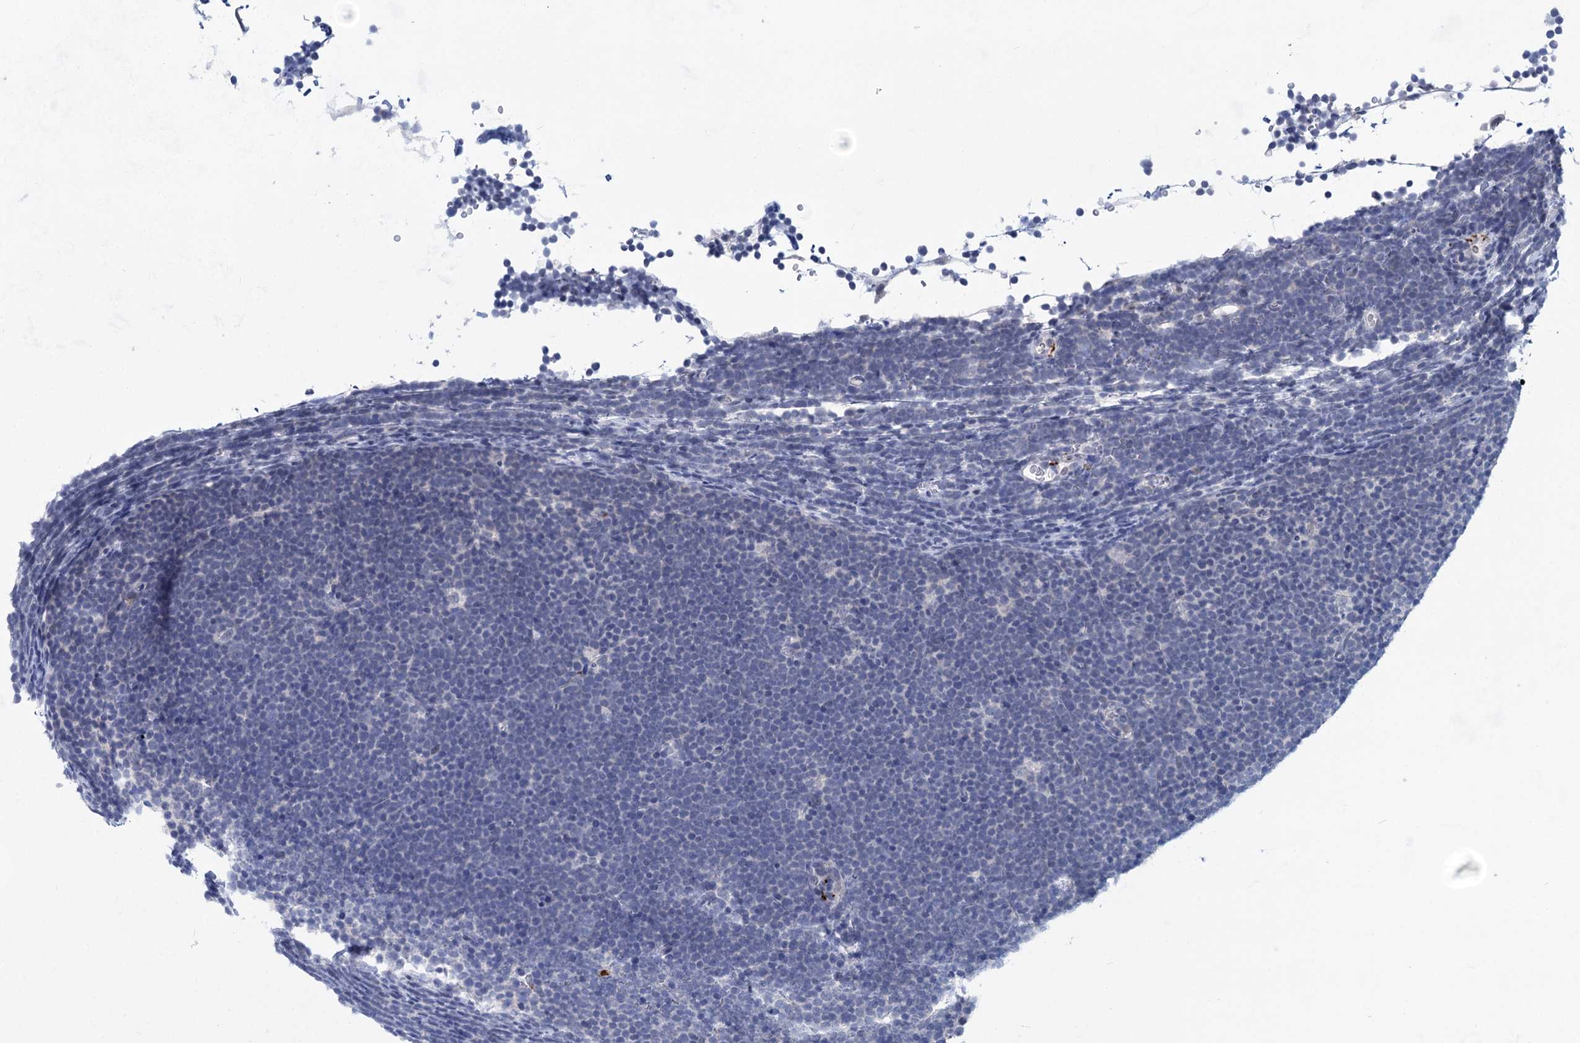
{"staining": {"intensity": "negative", "quantity": "none", "location": "none"}, "tissue": "lymphoma", "cell_type": "Tumor cells", "image_type": "cancer", "snomed": [{"axis": "morphology", "description": "Malignant lymphoma, non-Hodgkin's type, High grade"}, {"axis": "topography", "description": "Lymph node"}], "caption": "DAB (3,3'-diaminobenzidine) immunohistochemical staining of human lymphoma reveals no significant staining in tumor cells. (DAB (3,3'-diaminobenzidine) immunohistochemistry with hematoxylin counter stain).", "gene": "MON2", "patient": {"sex": "male", "age": 13}}